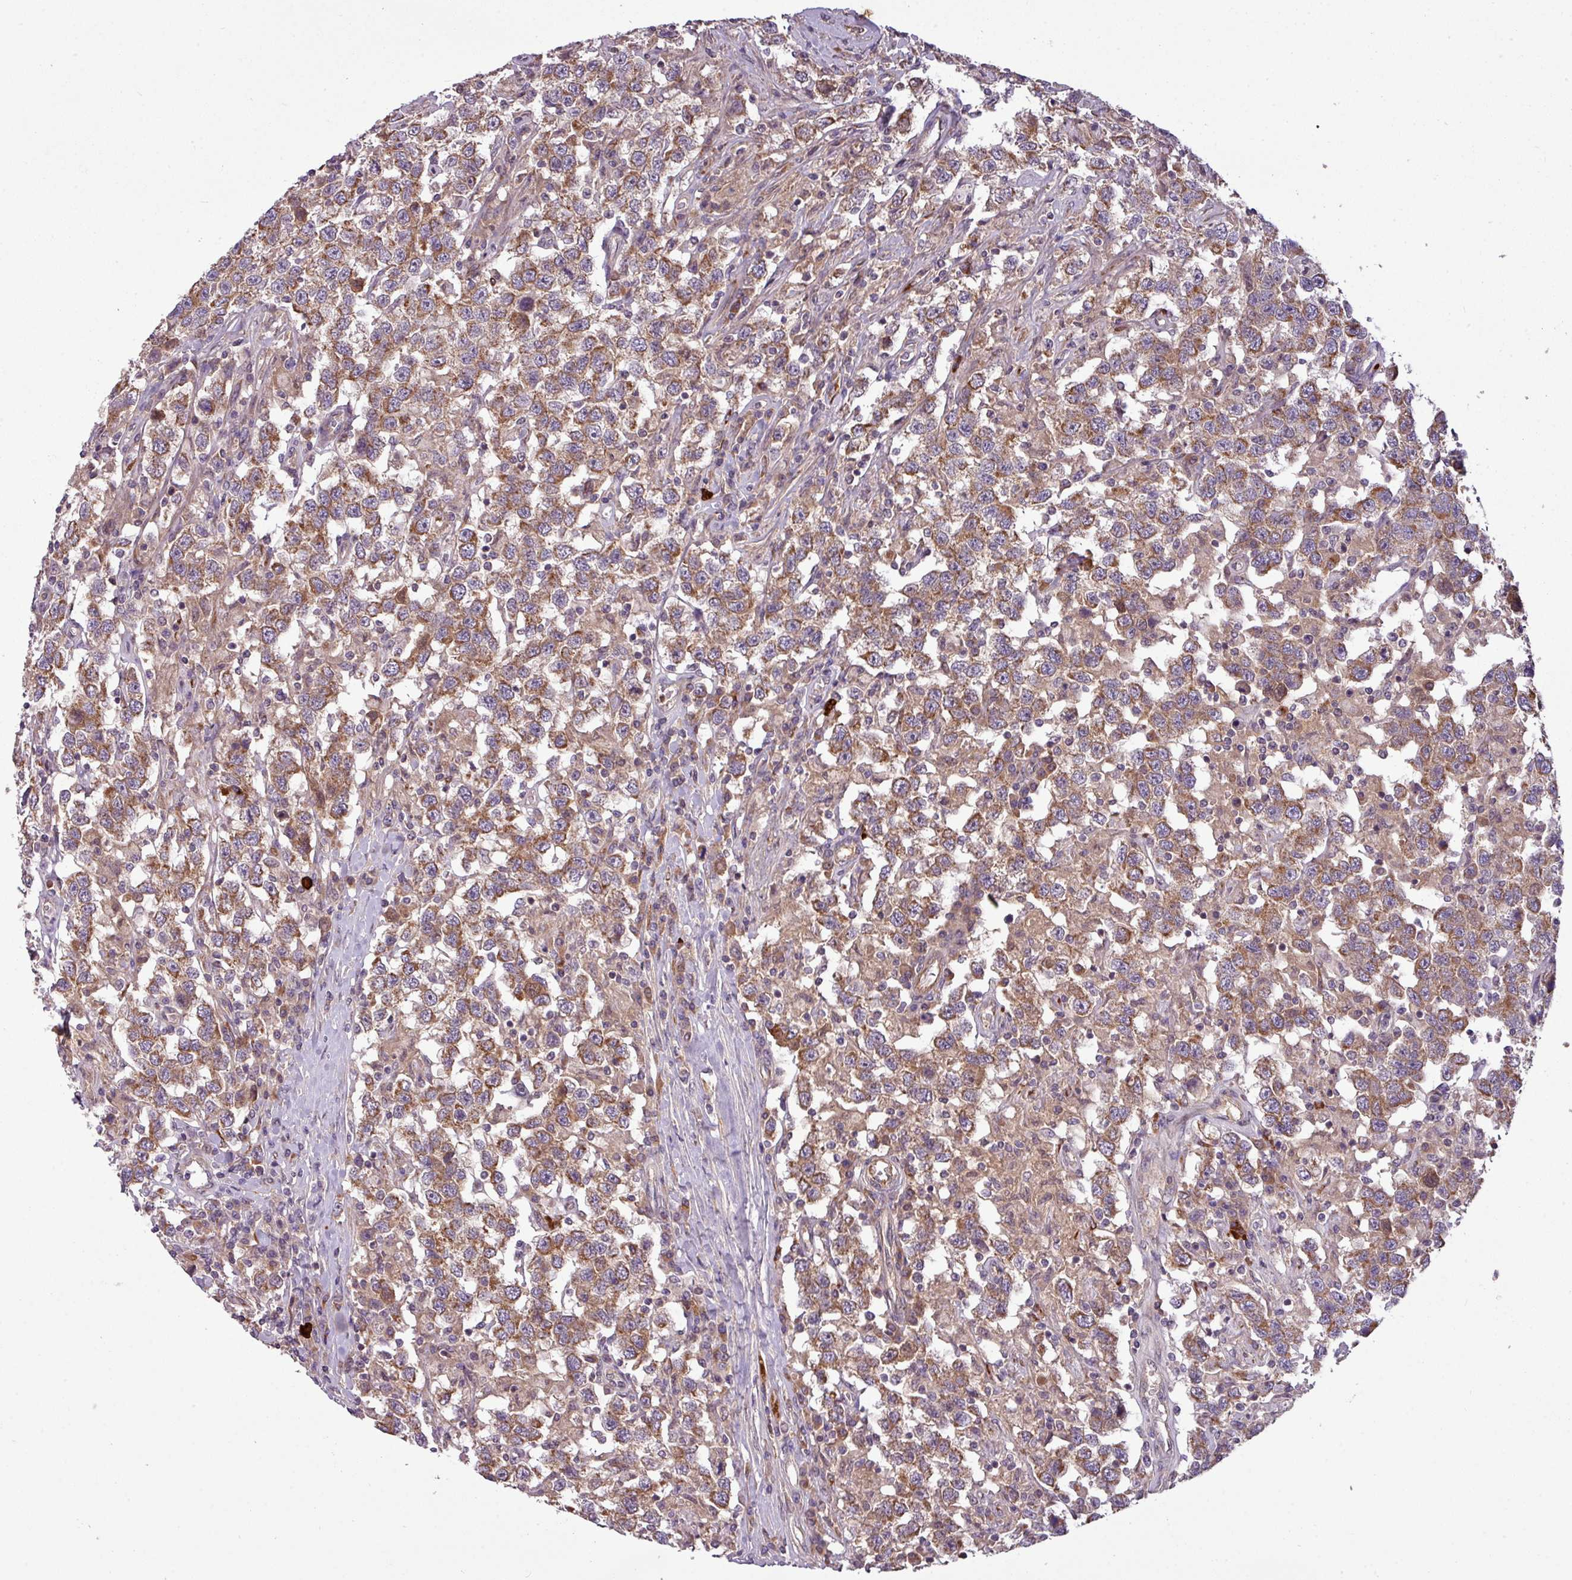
{"staining": {"intensity": "moderate", "quantity": ">75%", "location": "cytoplasmic/membranous"}, "tissue": "testis cancer", "cell_type": "Tumor cells", "image_type": "cancer", "snomed": [{"axis": "morphology", "description": "Seminoma, NOS"}, {"axis": "topography", "description": "Testis"}], "caption": "Tumor cells exhibit medium levels of moderate cytoplasmic/membranous expression in about >75% of cells in human testis cancer.", "gene": "PAPLN", "patient": {"sex": "male", "age": 41}}